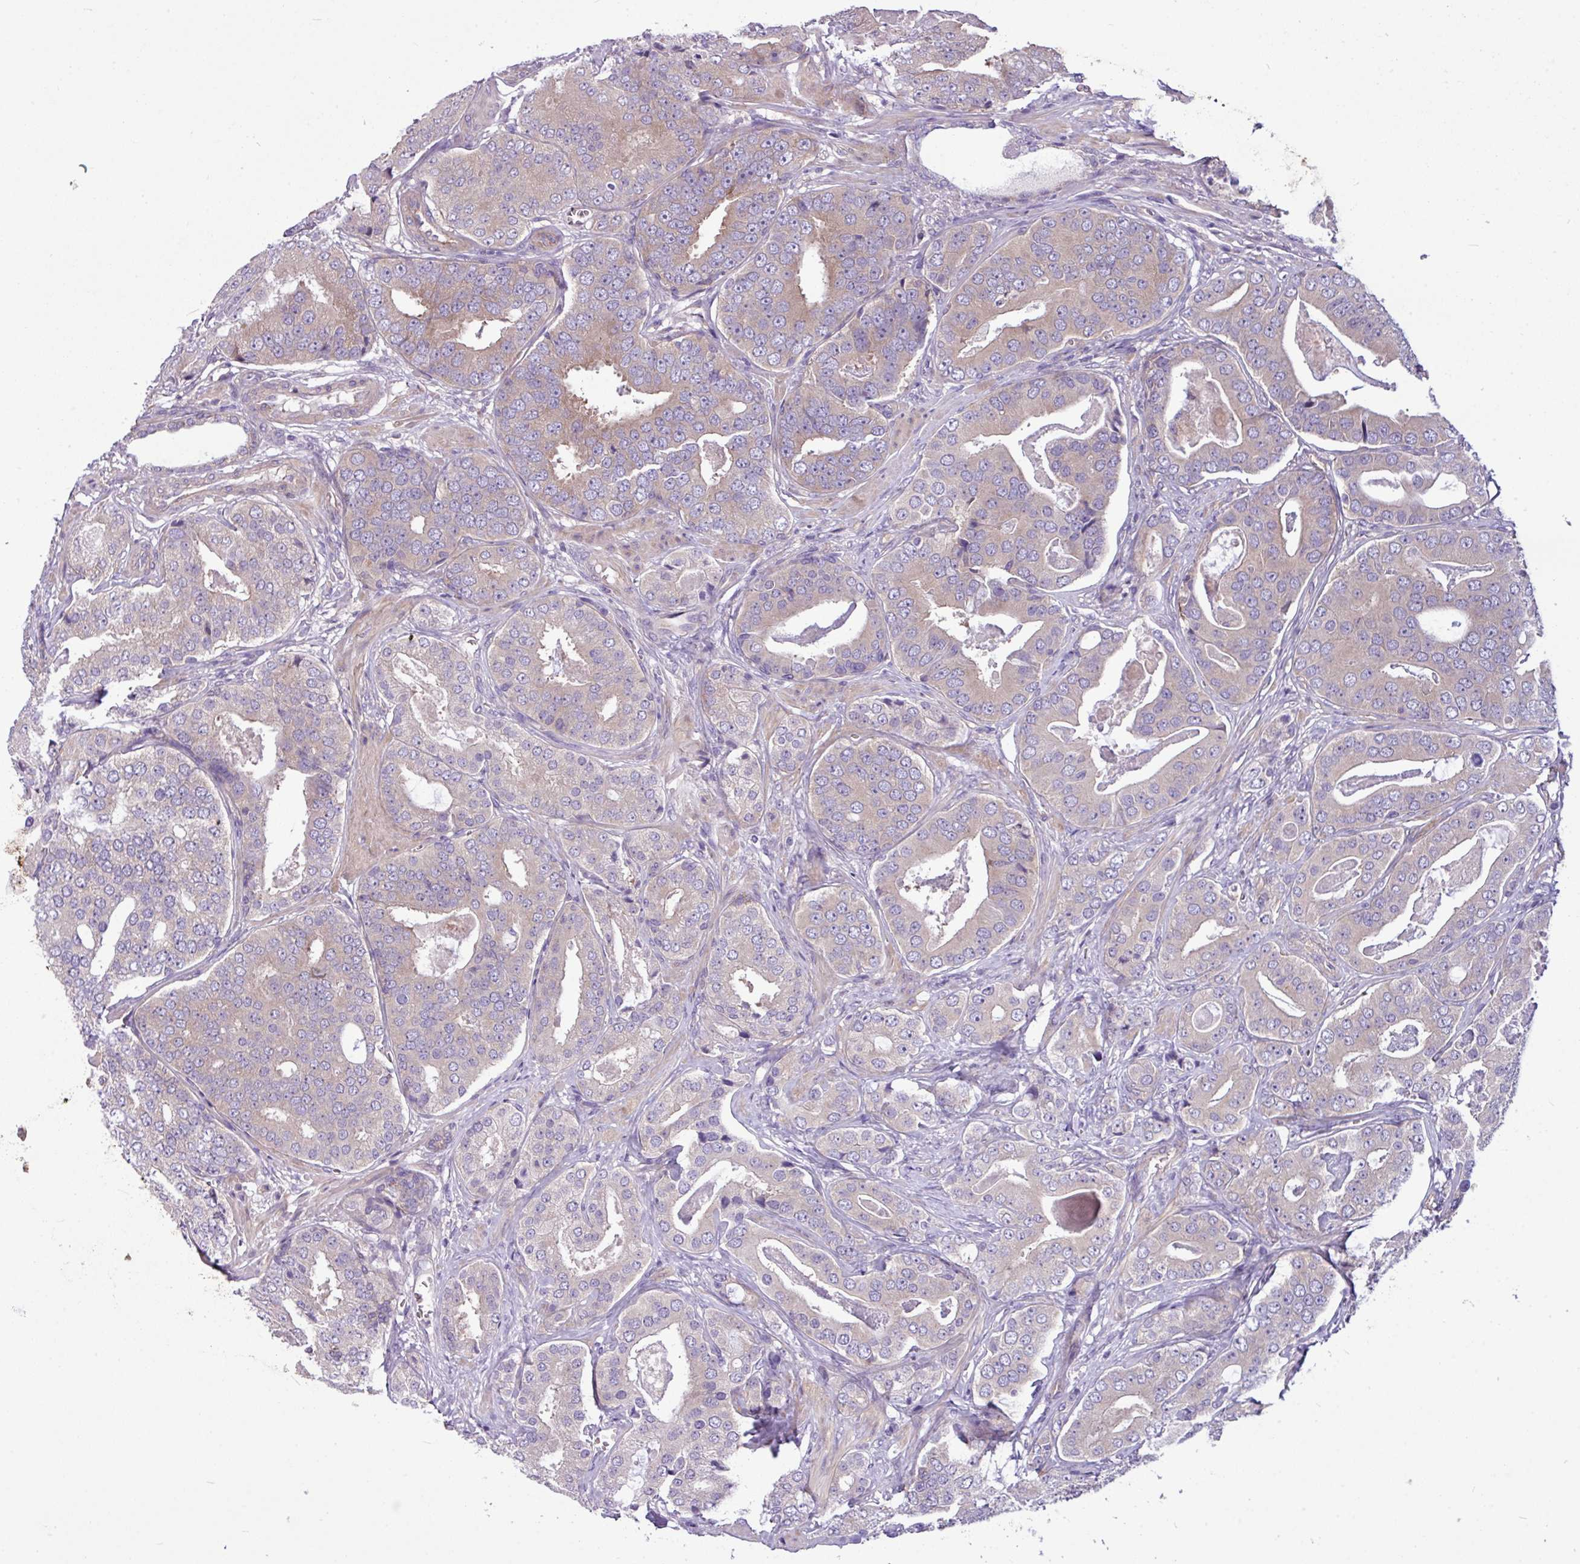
{"staining": {"intensity": "moderate", "quantity": "<25%", "location": "cytoplasmic/membranous"}, "tissue": "prostate cancer", "cell_type": "Tumor cells", "image_type": "cancer", "snomed": [{"axis": "morphology", "description": "Adenocarcinoma, High grade"}, {"axis": "topography", "description": "Prostate"}], "caption": "Protein staining by immunohistochemistry (IHC) exhibits moderate cytoplasmic/membranous expression in approximately <25% of tumor cells in high-grade adenocarcinoma (prostate). The staining was performed using DAB (3,3'-diaminobenzidine), with brown indicating positive protein expression. Nuclei are stained blue with hematoxylin.", "gene": "MROH2A", "patient": {"sex": "male", "age": 71}}